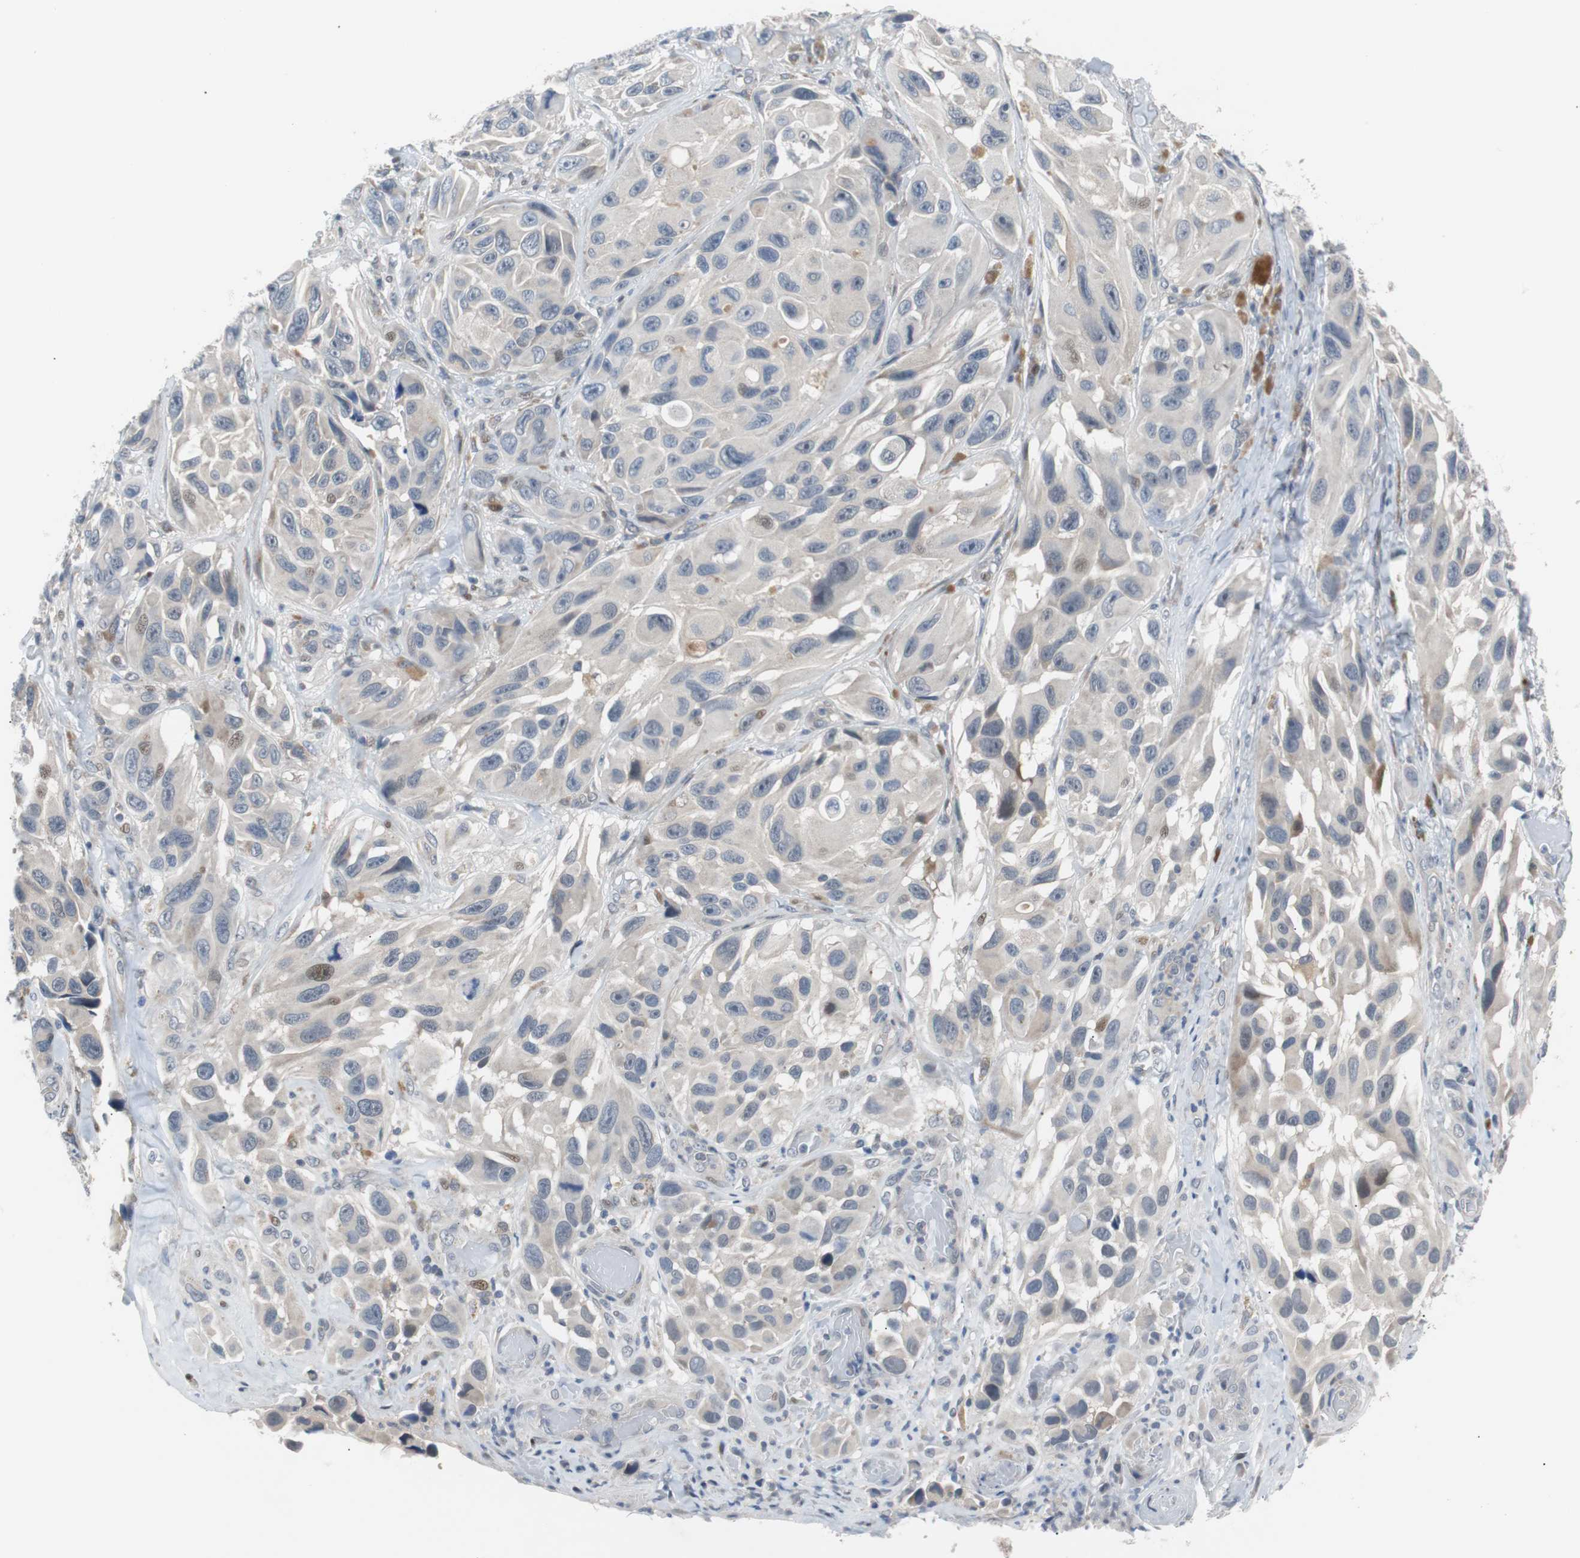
{"staining": {"intensity": "negative", "quantity": "none", "location": "none"}, "tissue": "melanoma", "cell_type": "Tumor cells", "image_type": "cancer", "snomed": [{"axis": "morphology", "description": "Malignant melanoma, NOS"}, {"axis": "topography", "description": "Skin"}], "caption": "Immunohistochemical staining of human malignant melanoma reveals no significant staining in tumor cells.", "gene": "MAP2K4", "patient": {"sex": "female", "age": 73}}